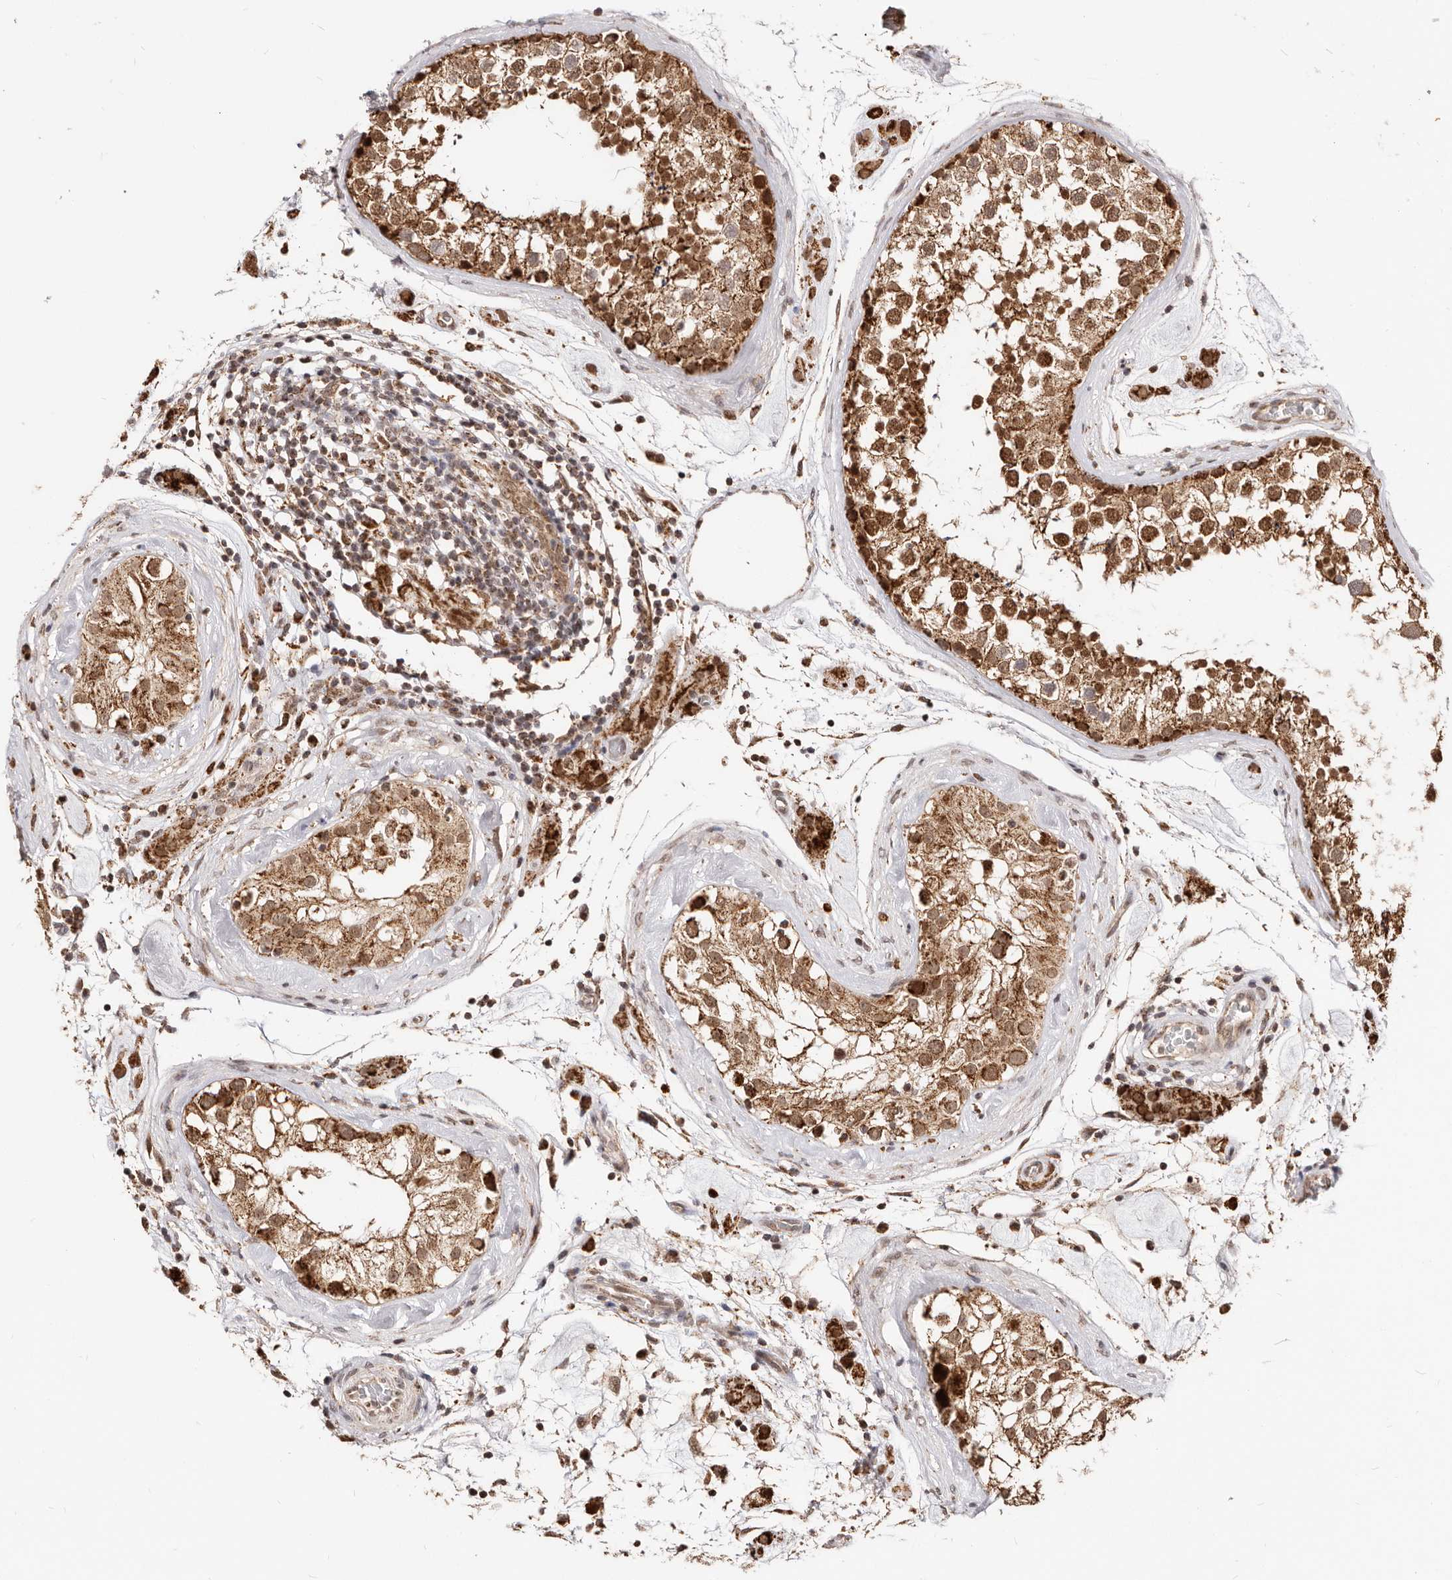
{"staining": {"intensity": "strong", "quantity": ">75%", "location": "cytoplasmic/membranous,nuclear"}, "tissue": "testis", "cell_type": "Cells in seminiferous ducts", "image_type": "normal", "snomed": [{"axis": "morphology", "description": "Normal tissue, NOS"}, {"axis": "topography", "description": "Testis"}], "caption": "The histopathology image shows a brown stain indicating the presence of a protein in the cytoplasmic/membranous,nuclear of cells in seminiferous ducts in testis. (DAB = brown stain, brightfield microscopy at high magnification).", "gene": "SEC14L1", "patient": {"sex": "male", "age": 46}}